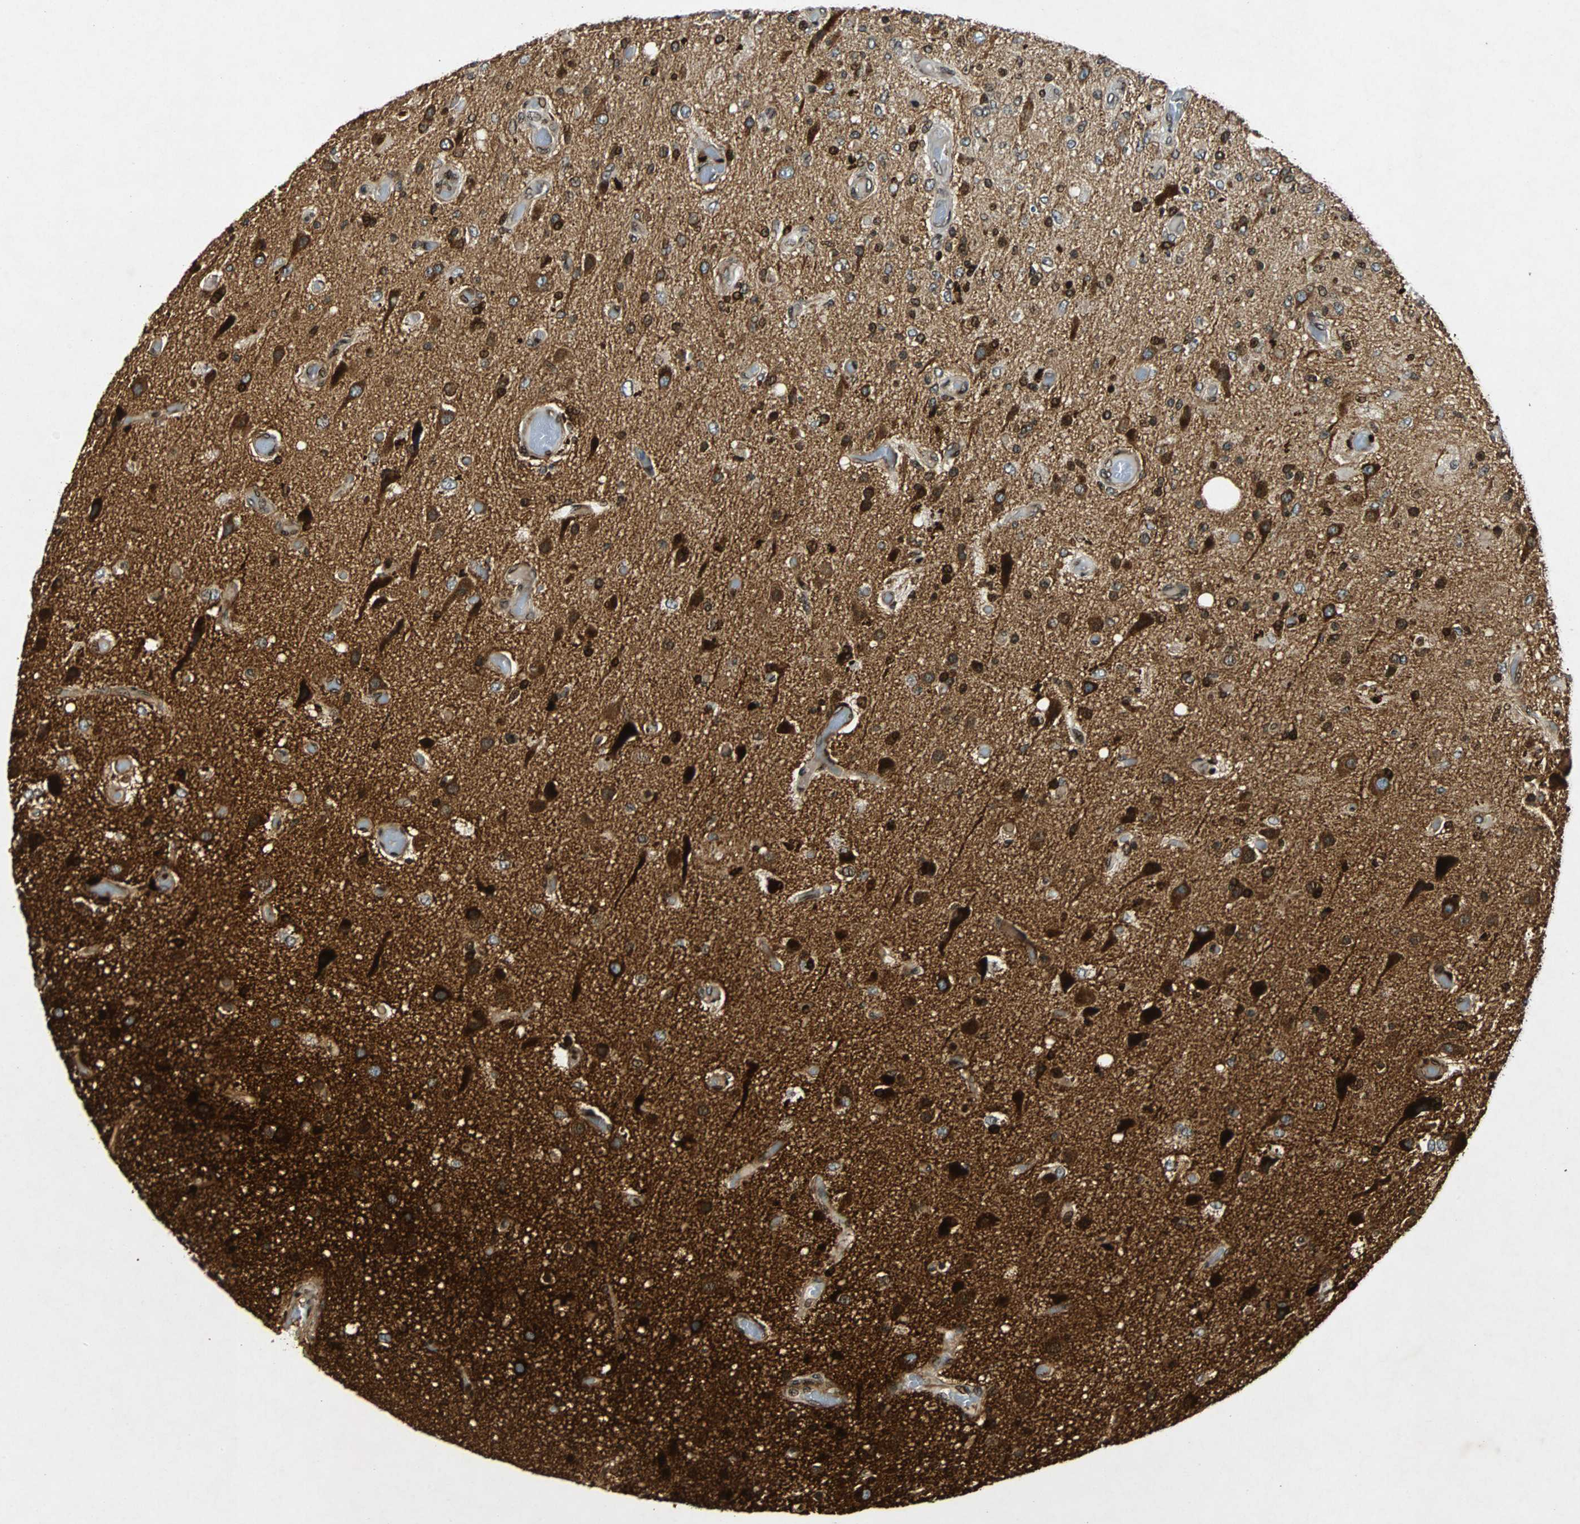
{"staining": {"intensity": "strong", "quantity": ">75%", "location": "cytoplasmic/membranous,nuclear"}, "tissue": "glioma", "cell_type": "Tumor cells", "image_type": "cancer", "snomed": [{"axis": "morphology", "description": "Normal tissue, NOS"}, {"axis": "morphology", "description": "Glioma, malignant, High grade"}, {"axis": "topography", "description": "Cerebral cortex"}], "caption": "This is a photomicrograph of IHC staining of glioma, which shows strong staining in the cytoplasmic/membranous and nuclear of tumor cells.", "gene": "TUBA4A", "patient": {"sex": "male", "age": 77}}